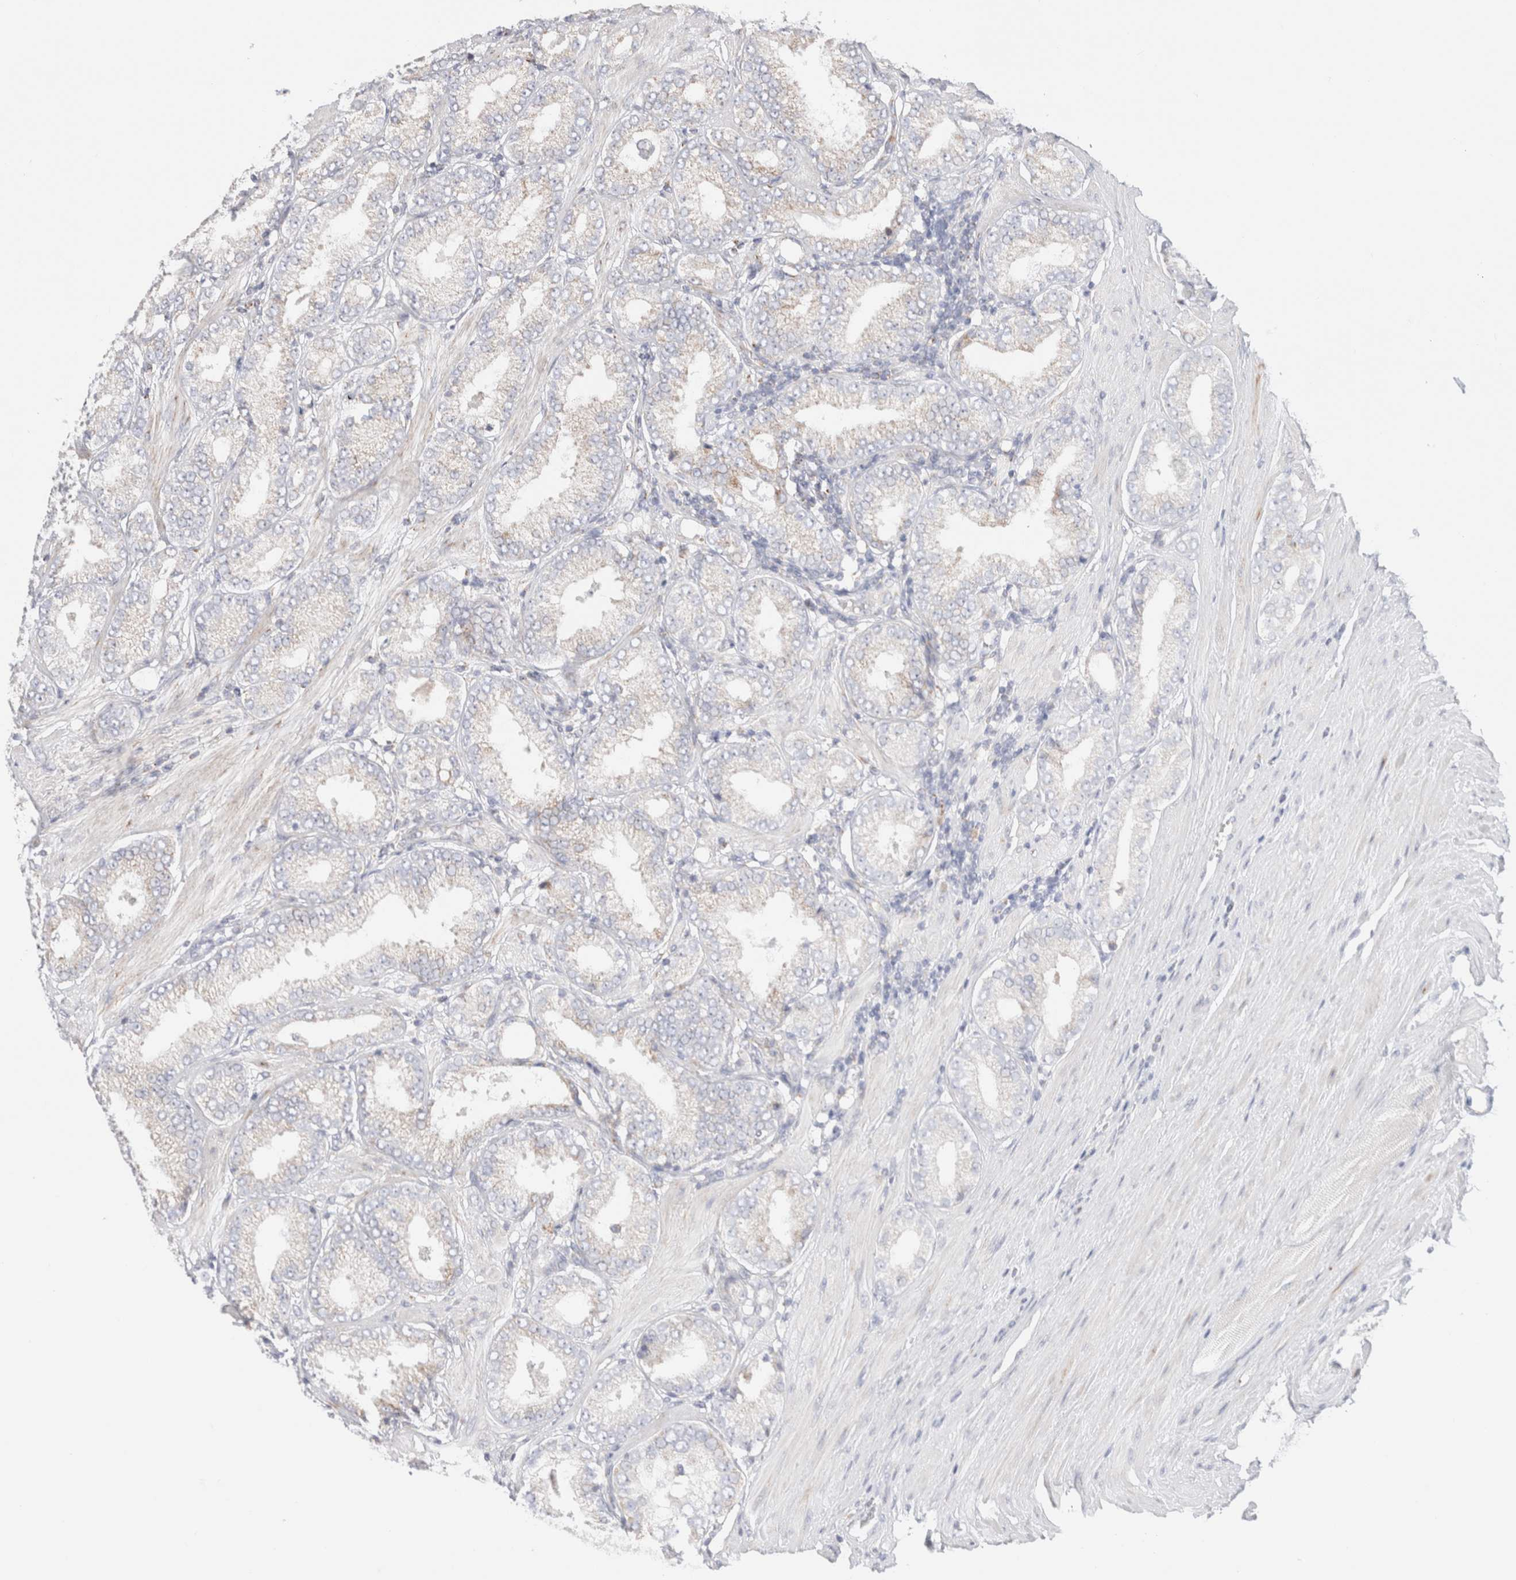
{"staining": {"intensity": "negative", "quantity": "none", "location": "none"}, "tissue": "prostate cancer", "cell_type": "Tumor cells", "image_type": "cancer", "snomed": [{"axis": "morphology", "description": "Adenocarcinoma, Low grade"}, {"axis": "topography", "description": "Prostate"}], "caption": "Human adenocarcinoma (low-grade) (prostate) stained for a protein using IHC demonstrates no positivity in tumor cells.", "gene": "ATP6V1C1", "patient": {"sex": "male", "age": 62}}